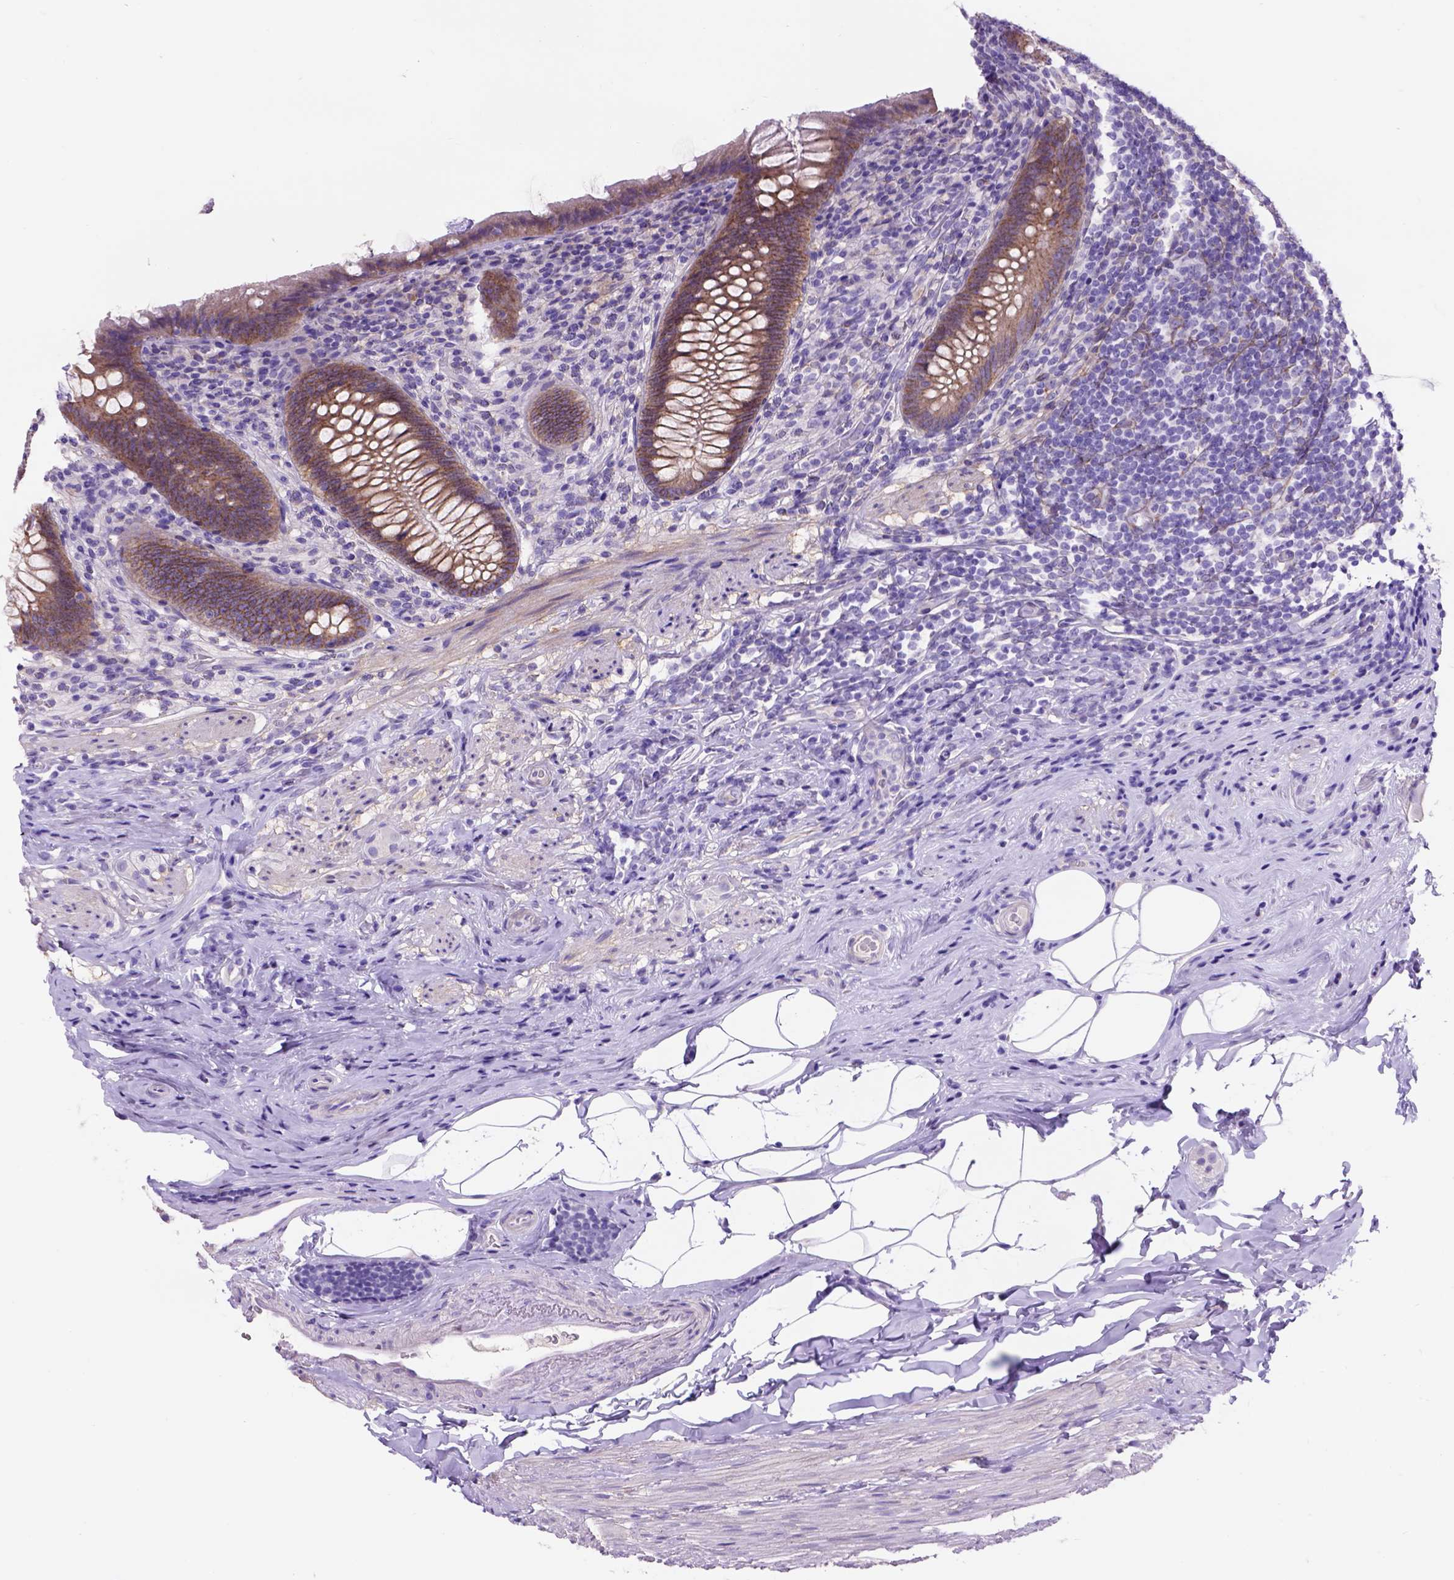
{"staining": {"intensity": "weak", "quantity": "25%-75%", "location": "cytoplasmic/membranous"}, "tissue": "appendix", "cell_type": "Glandular cells", "image_type": "normal", "snomed": [{"axis": "morphology", "description": "Normal tissue, NOS"}, {"axis": "topography", "description": "Appendix"}], "caption": "Appendix stained with IHC demonstrates weak cytoplasmic/membranous positivity in approximately 25%-75% of glandular cells.", "gene": "EGFR", "patient": {"sex": "male", "age": 47}}